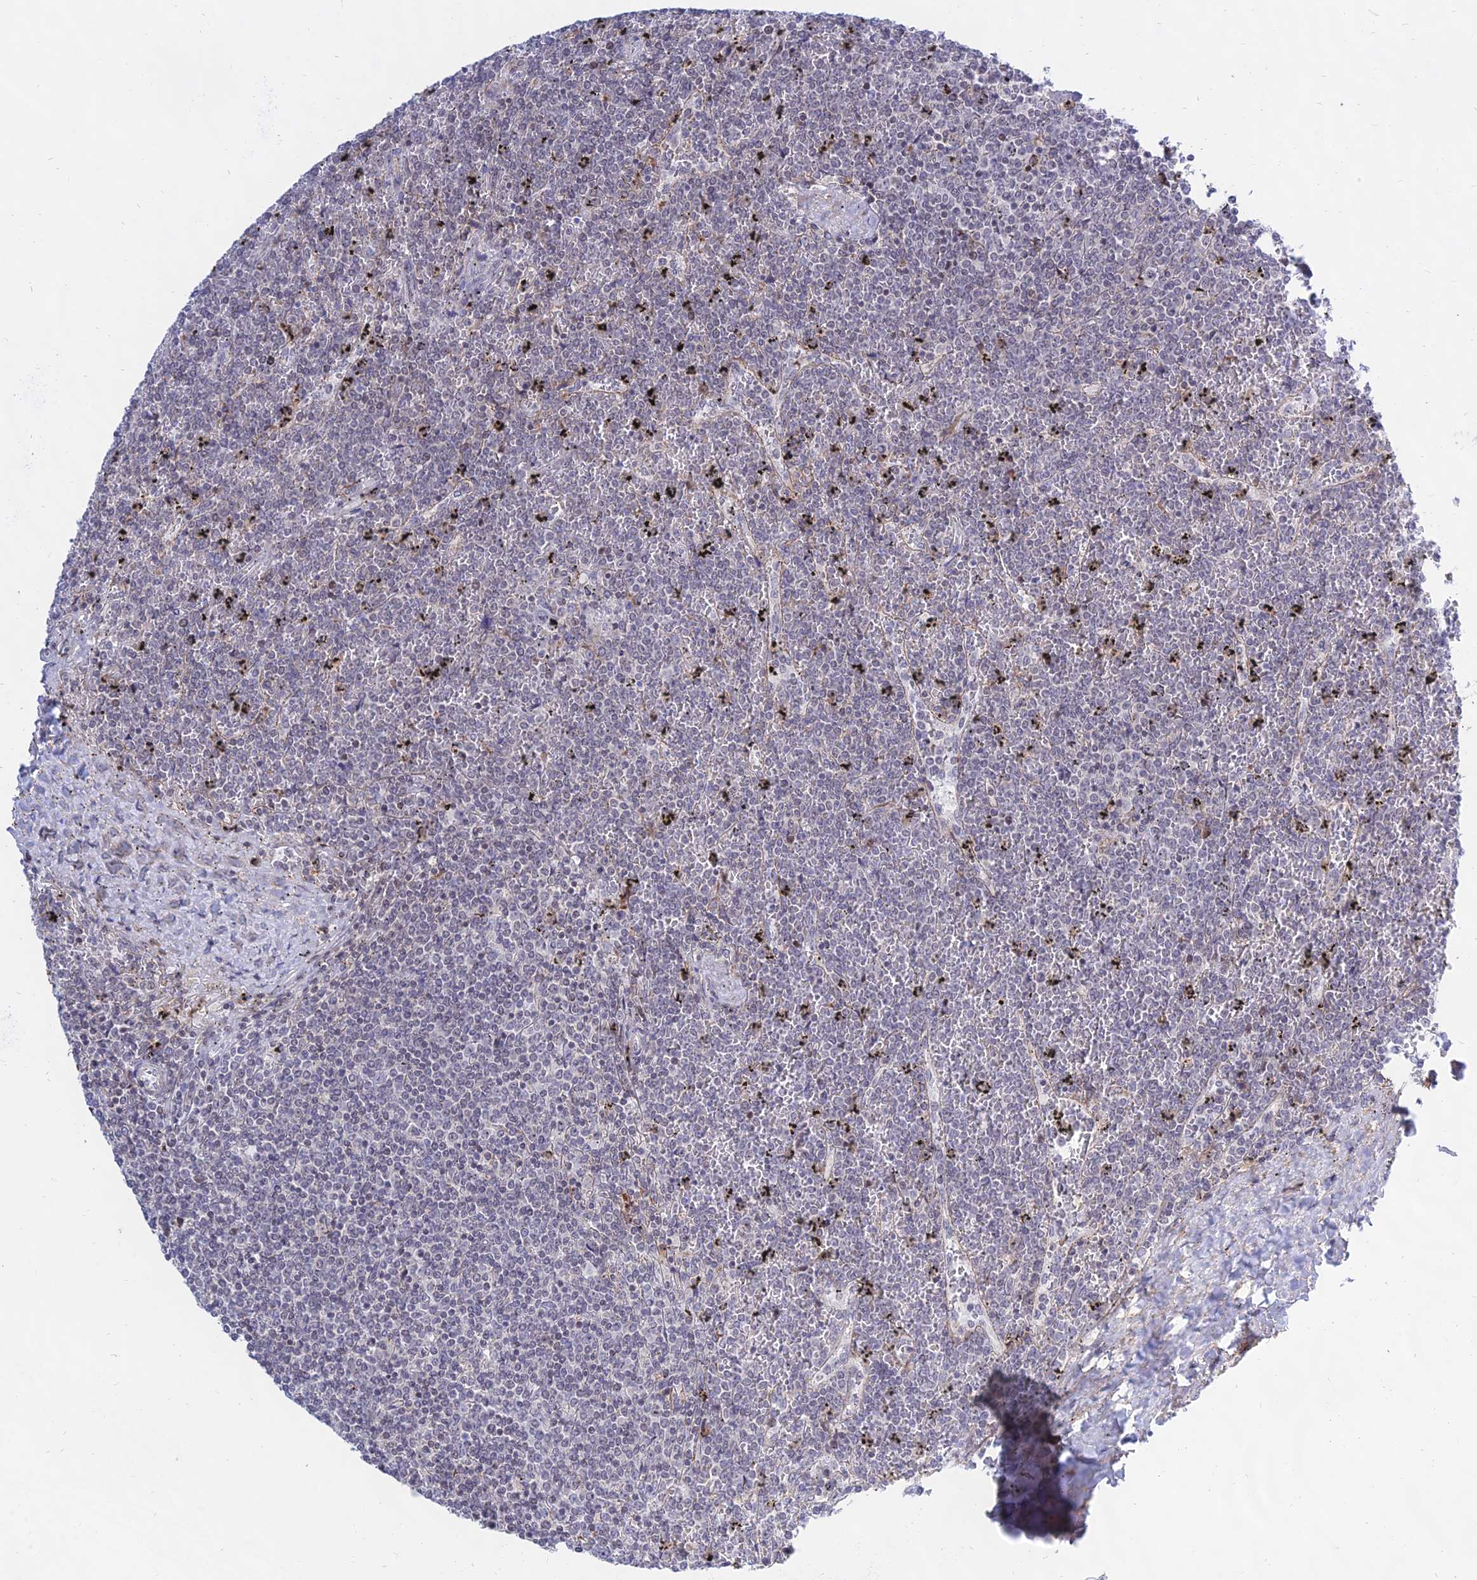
{"staining": {"intensity": "negative", "quantity": "none", "location": "none"}, "tissue": "lymphoma", "cell_type": "Tumor cells", "image_type": "cancer", "snomed": [{"axis": "morphology", "description": "Malignant lymphoma, non-Hodgkin's type, Low grade"}, {"axis": "topography", "description": "Spleen"}], "caption": "A high-resolution histopathology image shows IHC staining of malignant lymphoma, non-Hodgkin's type (low-grade), which exhibits no significant expression in tumor cells. (Stains: DAB (3,3'-diaminobenzidine) IHC with hematoxylin counter stain, Microscopy: brightfield microscopy at high magnification).", "gene": "KRR1", "patient": {"sex": "female", "age": 19}}